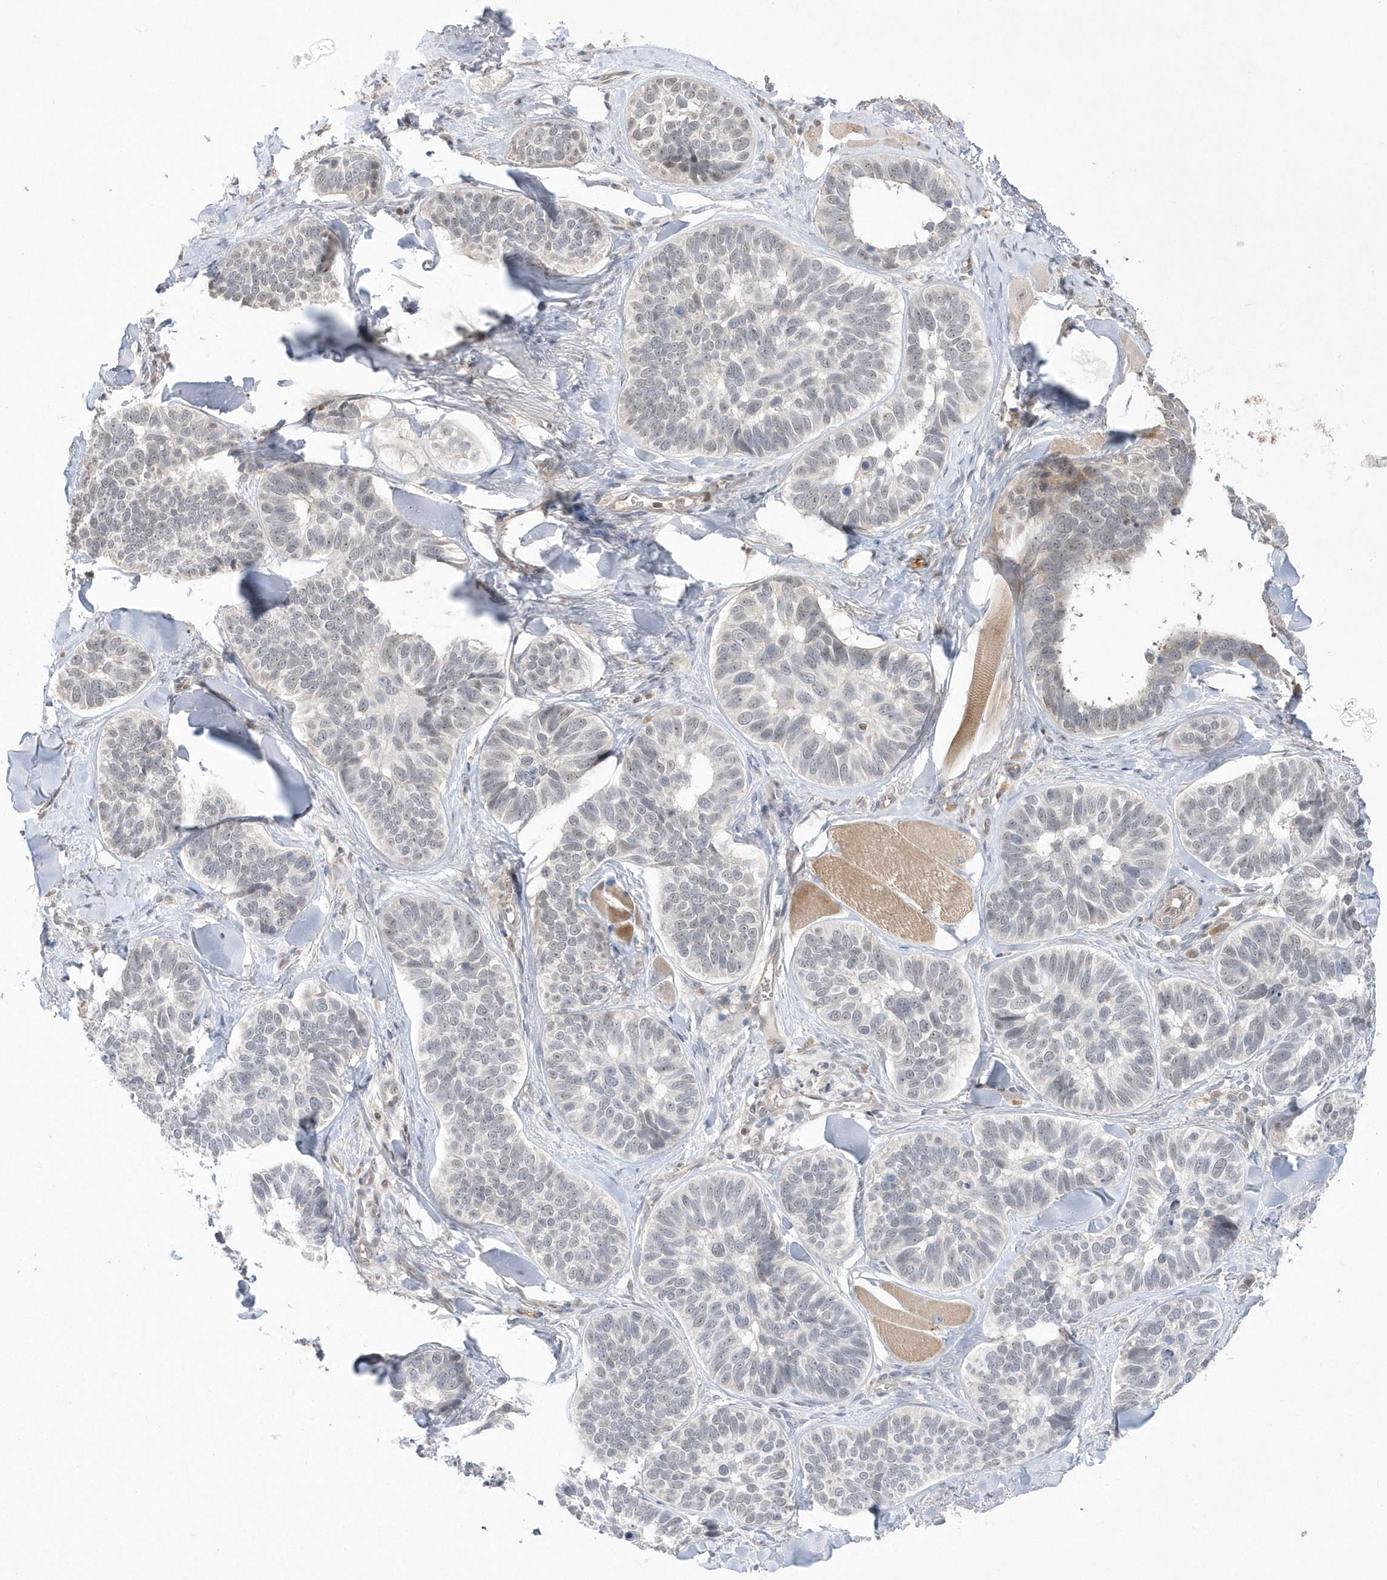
{"staining": {"intensity": "negative", "quantity": "none", "location": "none"}, "tissue": "skin cancer", "cell_type": "Tumor cells", "image_type": "cancer", "snomed": [{"axis": "morphology", "description": "Basal cell carcinoma"}, {"axis": "topography", "description": "Skin"}], "caption": "The immunohistochemistry (IHC) photomicrograph has no significant positivity in tumor cells of skin cancer (basal cell carcinoma) tissue. (Immunohistochemistry (ihc), brightfield microscopy, high magnification).", "gene": "TMEM132B", "patient": {"sex": "male", "age": 62}}